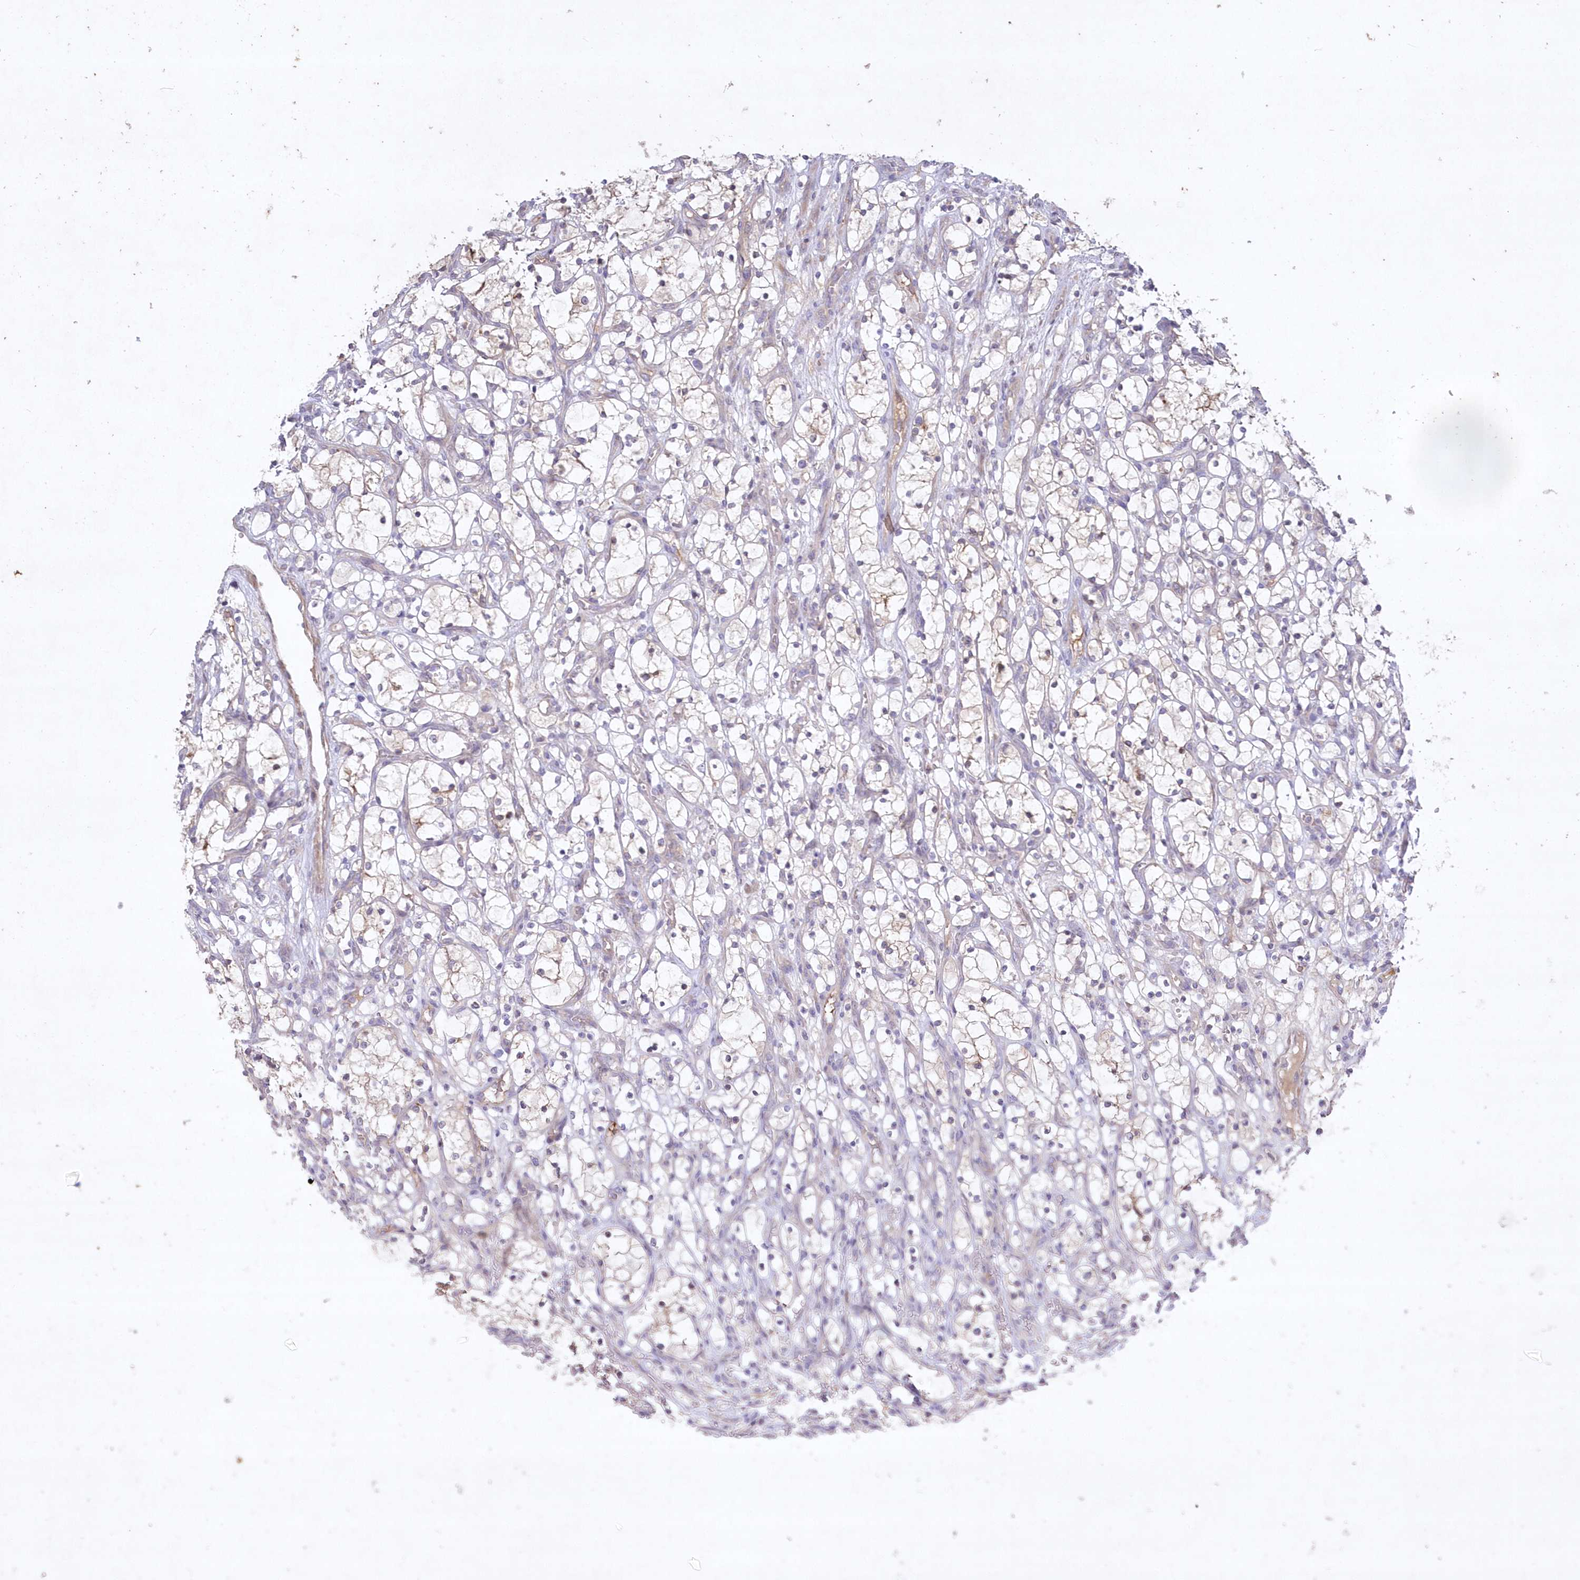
{"staining": {"intensity": "negative", "quantity": "none", "location": "none"}, "tissue": "renal cancer", "cell_type": "Tumor cells", "image_type": "cancer", "snomed": [{"axis": "morphology", "description": "Adenocarcinoma, NOS"}, {"axis": "topography", "description": "Kidney"}], "caption": "A high-resolution image shows IHC staining of renal cancer, which reveals no significant expression in tumor cells.", "gene": "WBP1L", "patient": {"sex": "female", "age": 69}}